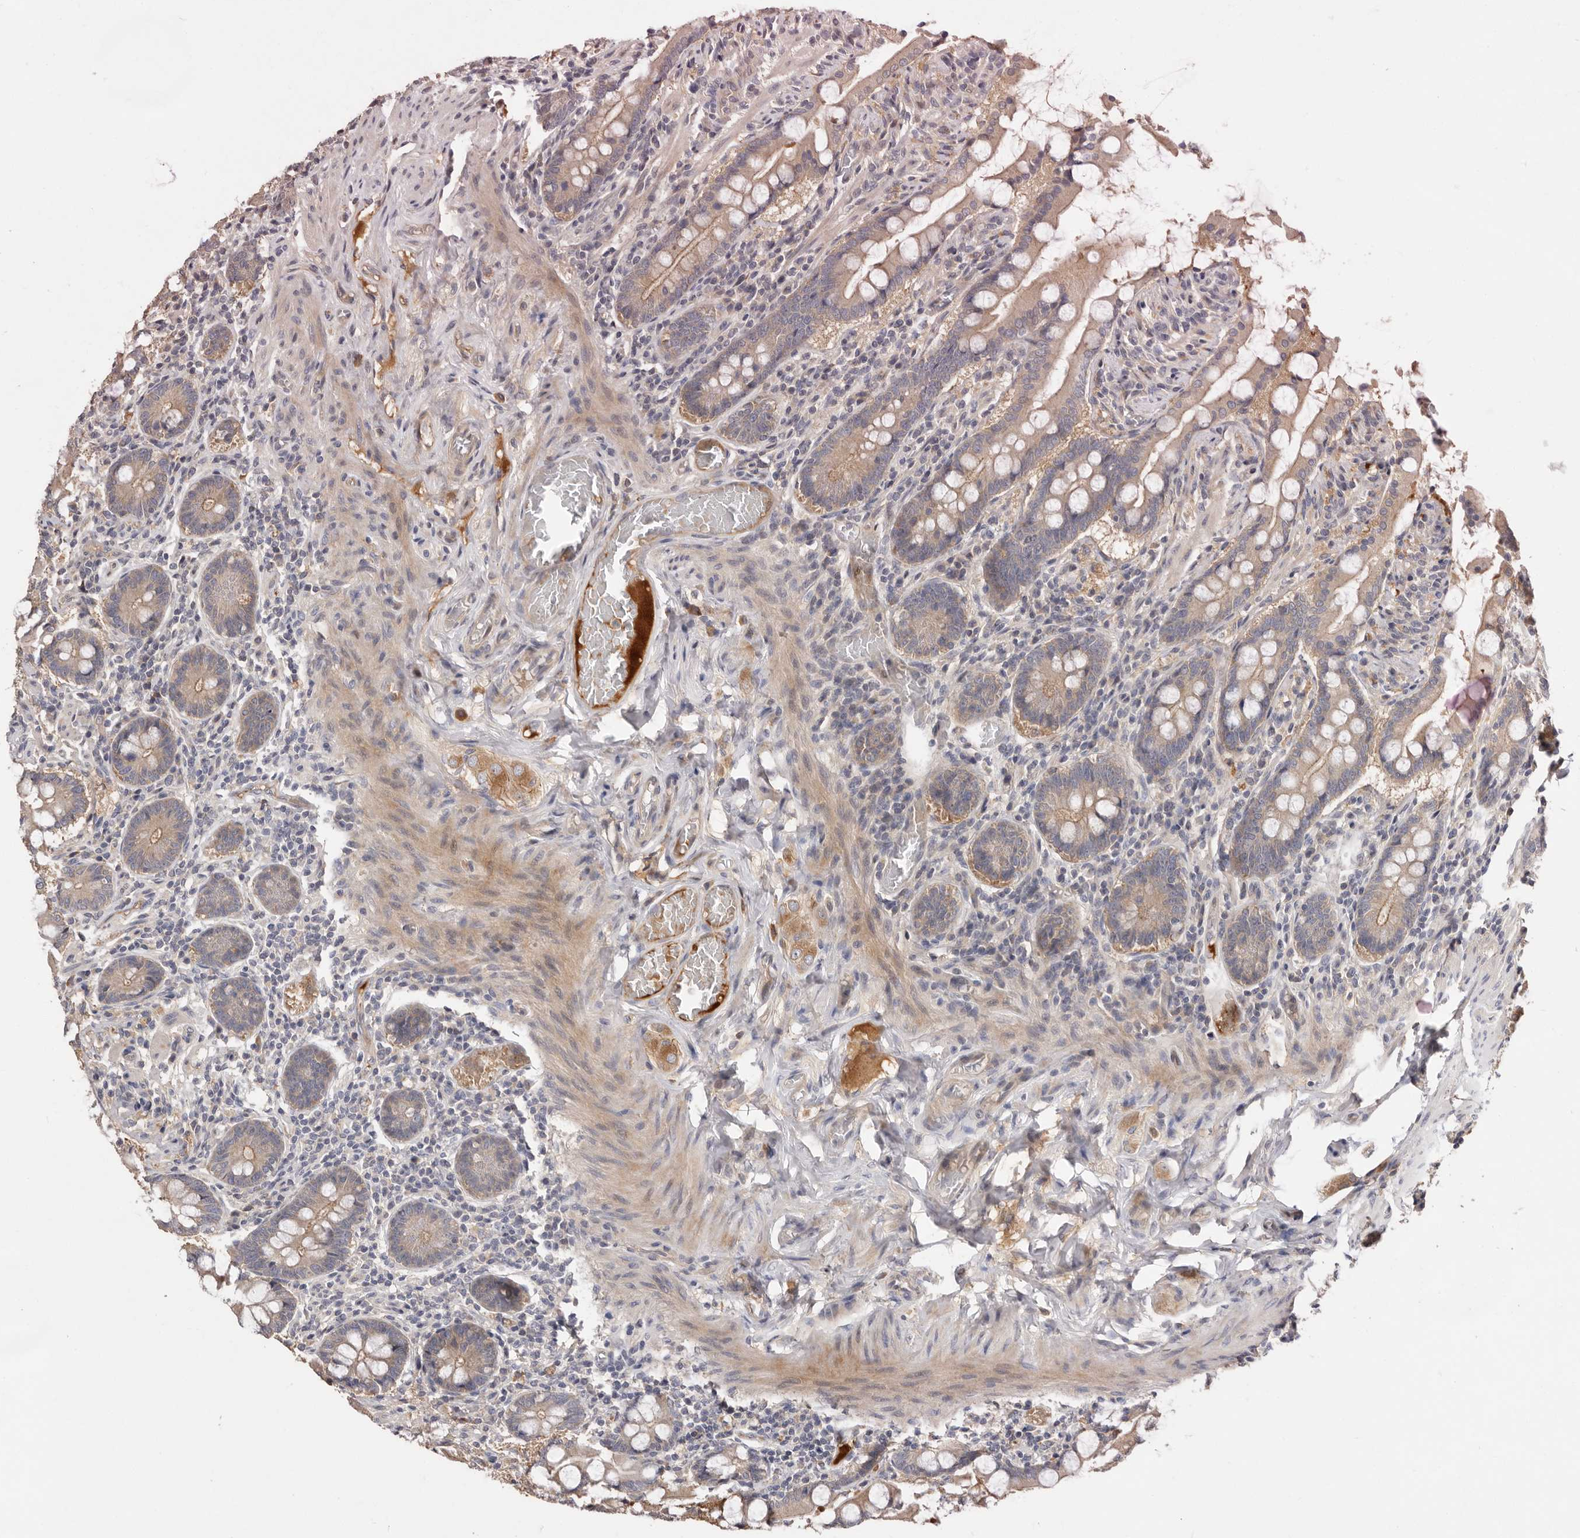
{"staining": {"intensity": "moderate", "quantity": ">75%", "location": "cytoplasmic/membranous"}, "tissue": "small intestine", "cell_type": "Glandular cells", "image_type": "normal", "snomed": [{"axis": "morphology", "description": "Normal tissue, NOS"}, {"axis": "topography", "description": "Small intestine"}], "caption": "Immunohistochemistry (IHC) (DAB) staining of unremarkable human small intestine demonstrates moderate cytoplasmic/membranous protein staining in about >75% of glandular cells.", "gene": "DOP1A", "patient": {"sex": "male", "age": 41}}